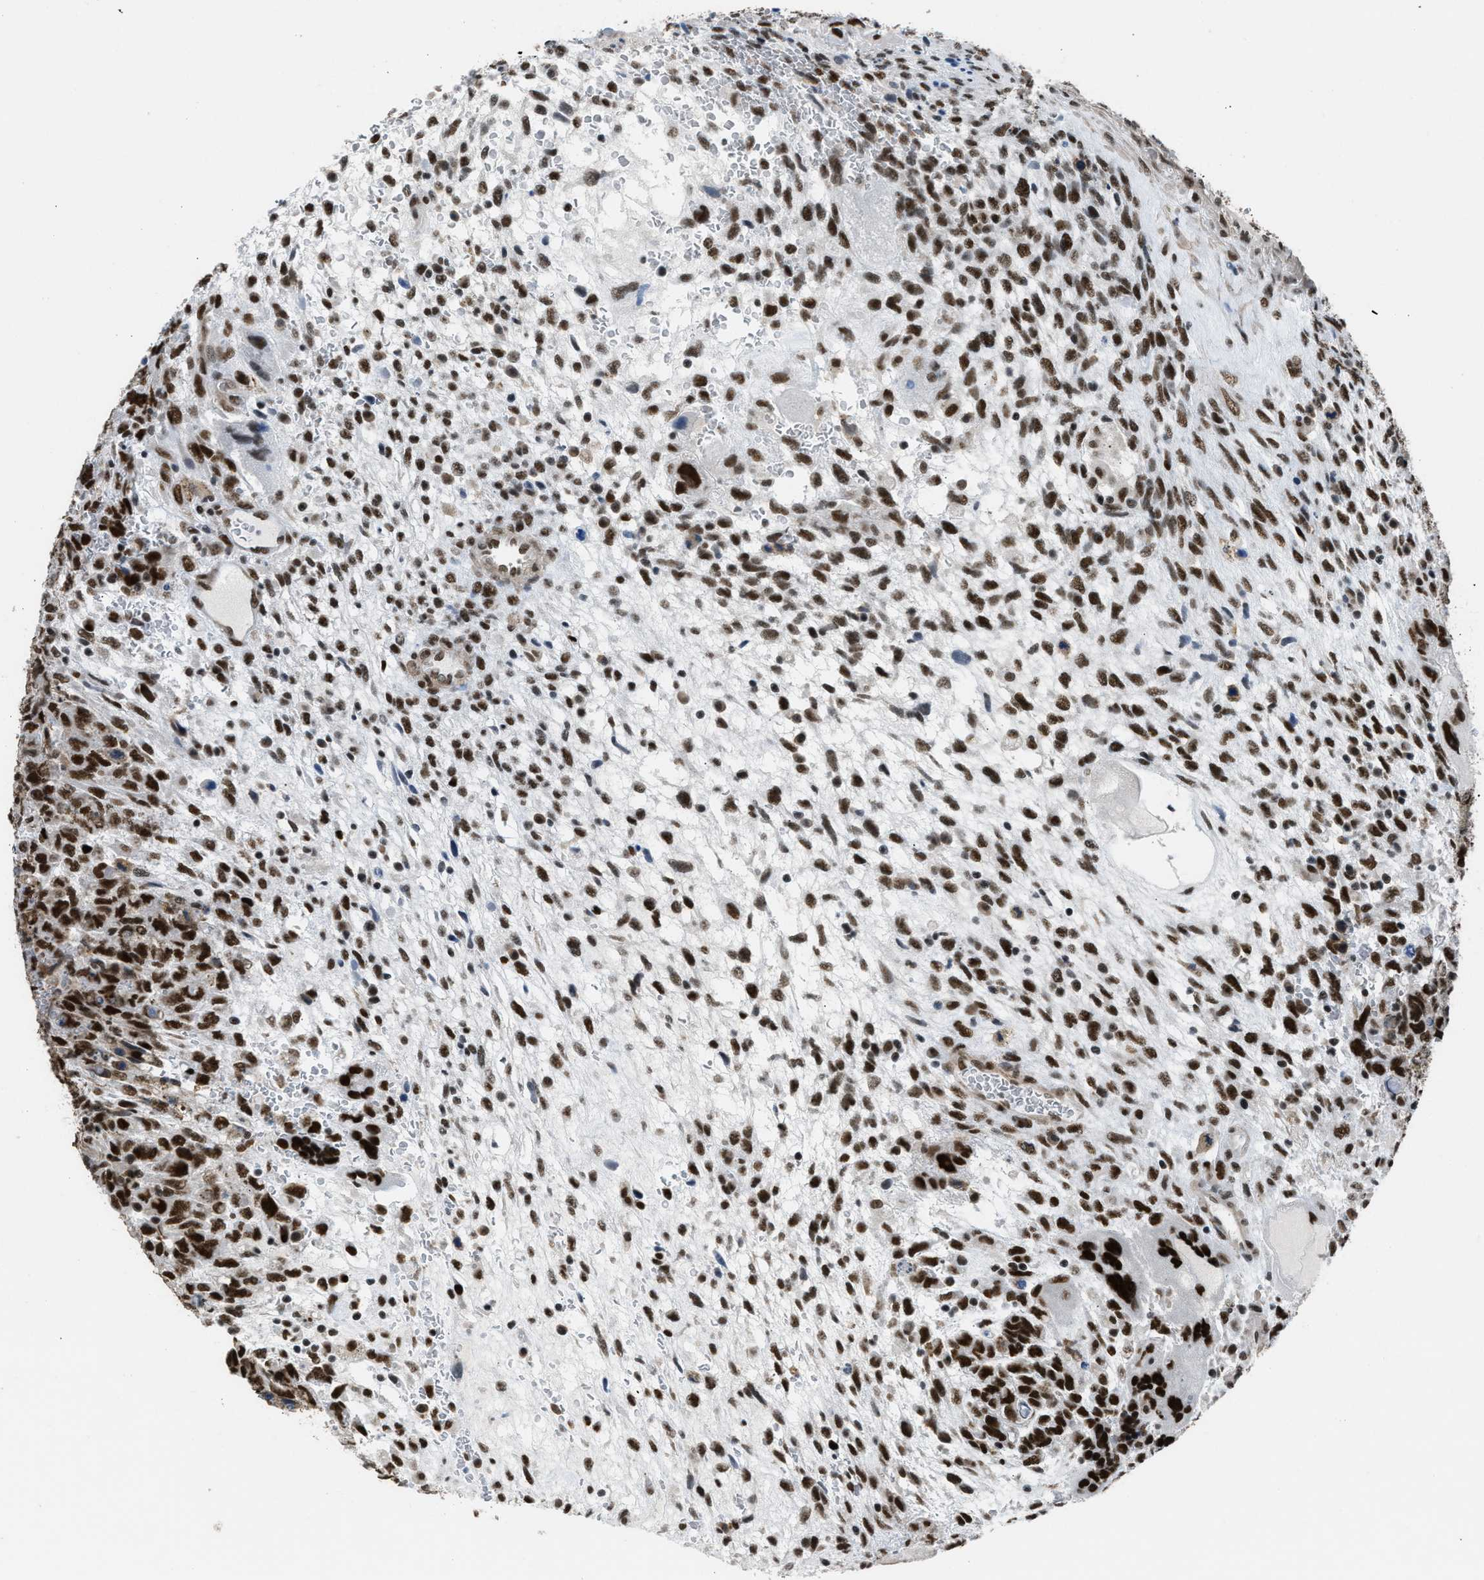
{"staining": {"intensity": "strong", "quantity": ">75%", "location": "nuclear"}, "tissue": "testis cancer", "cell_type": "Tumor cells", "image_type": "cancer", "snomed": [{"axis": "morphology", "description": "Carcinoma, Embryonal, NOS"}, {"axis": "topography", "description": "Testis"}], "caption": "Tumor cells demonstrate high levels of strong nuclear positivity in about >75% of cells in testis cancer.", "gene": "SCAF4", "patient": {"sex": "male", "age": 28}}